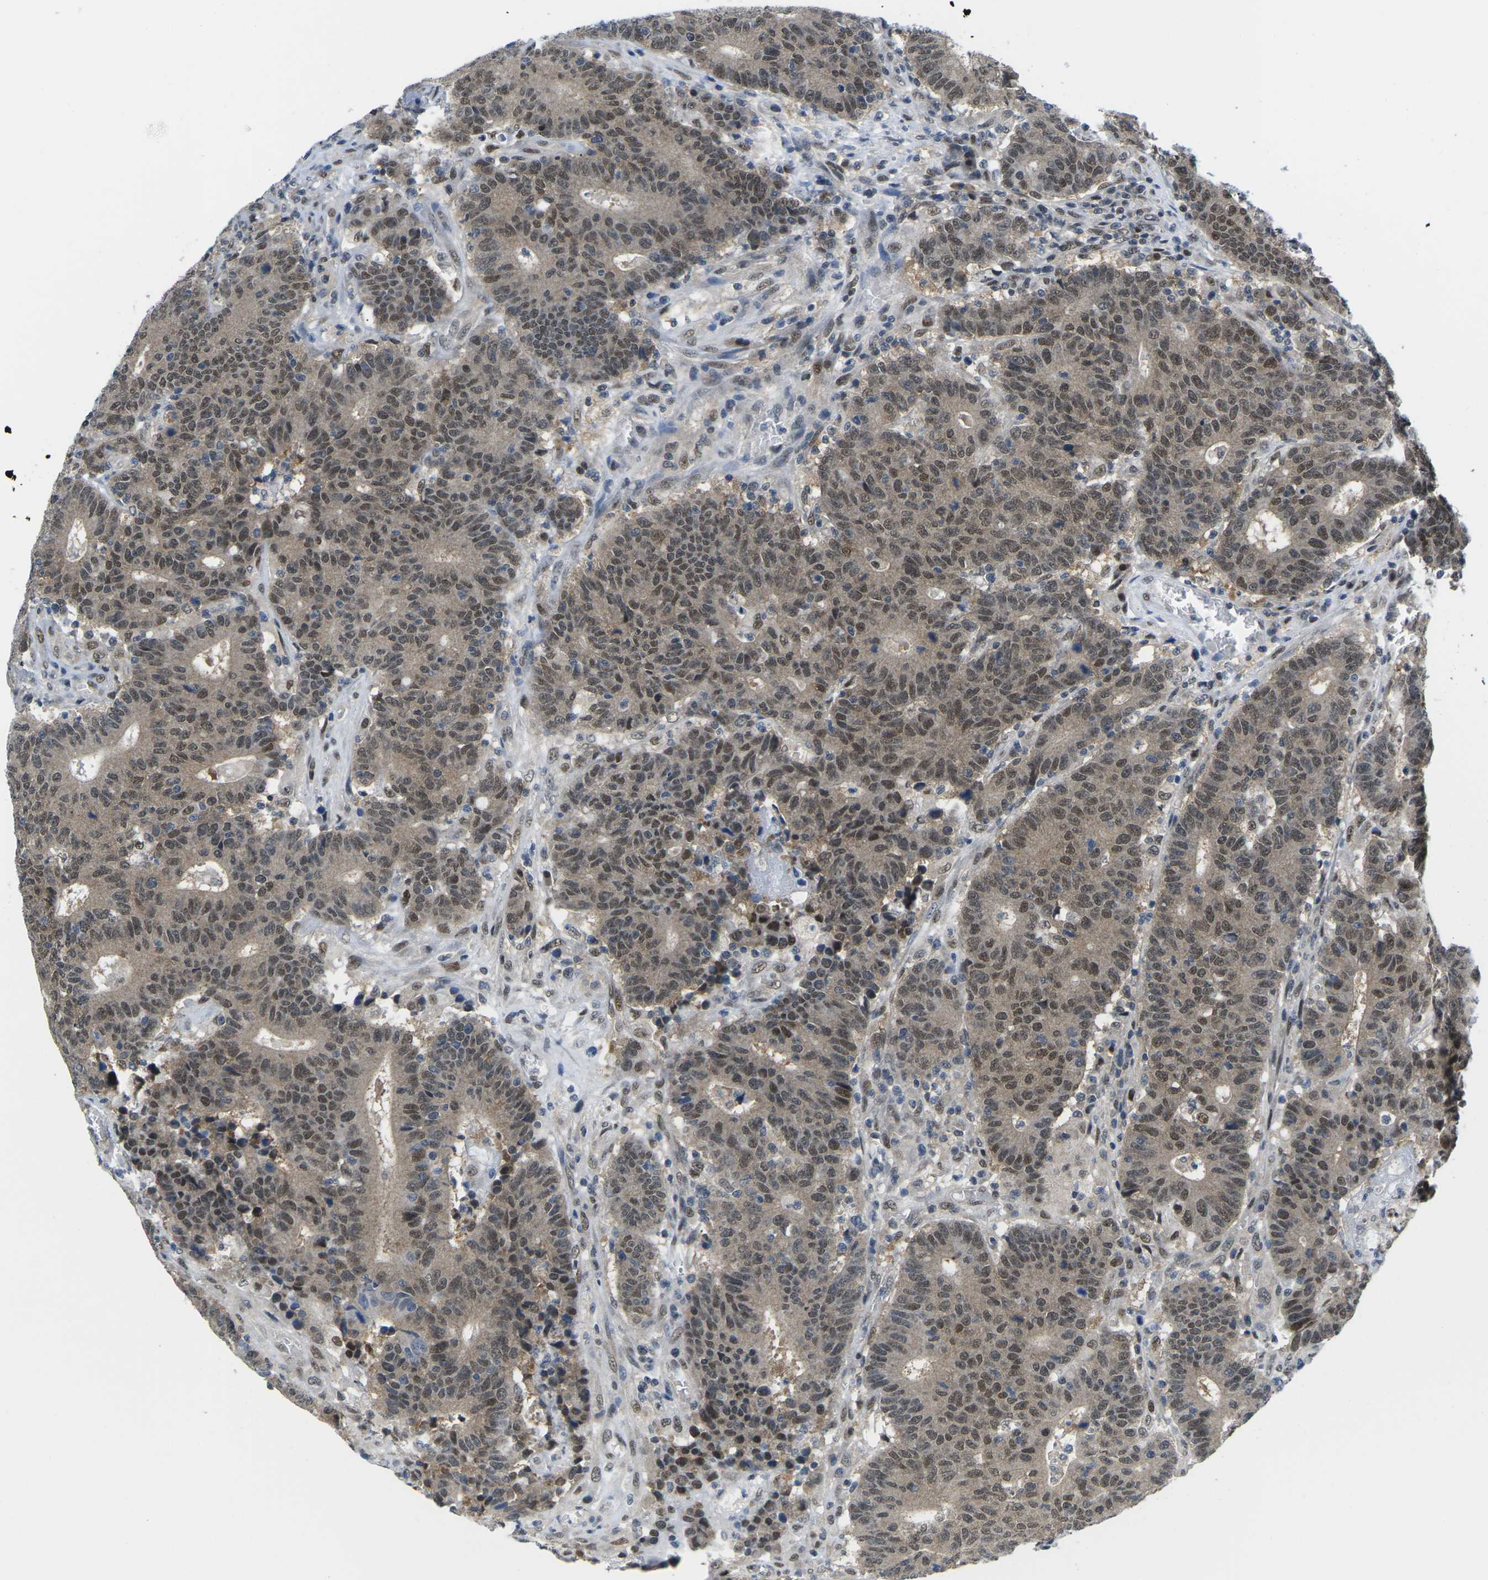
{"staining": {"intensity": "moderate", "quantity": ">75%", "location": "cytoplasmic/membranous,nuclear"}, "tissue": "colorectal cancer", "cell_type": "Tumor cells", "image_type": "cancer", "snomed": [{"axis": "morphology", "description": "Normal tissue, NOS"}, {"axis": "morphology", "description": "Adenocarcinoma, NOS"}, {"axis": "topography", "description": "Colon"}], "caption": "Approximately >75% of tumor cells in colorectal adenocarcinoma show moderate cytoplasmic/membranous and nuclear protein expression as visualized by brown immunohistochemical staining.", "gene": "UBA7", "patient": {"sex": "female", "age": 75}}